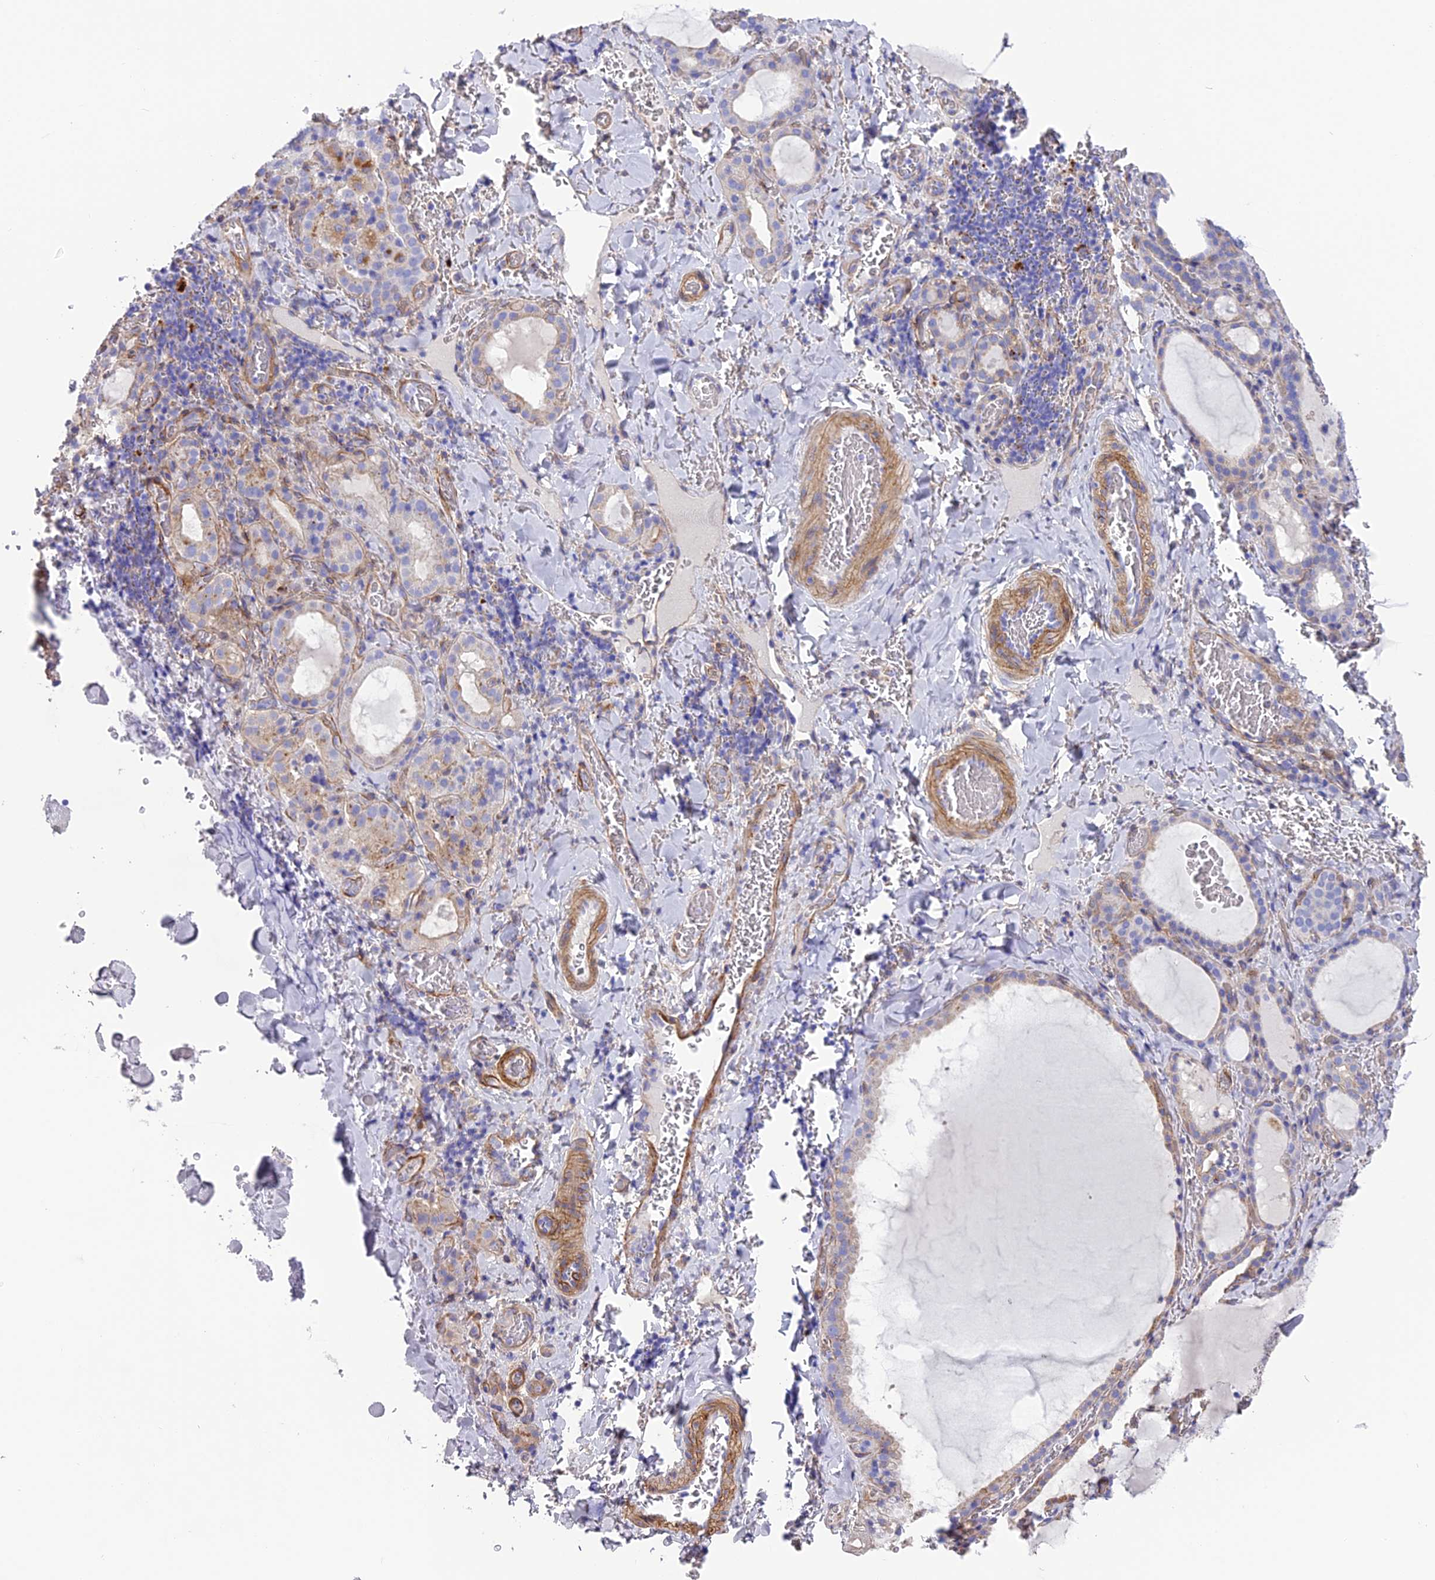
{"staining": {"intensity": "weak", "quantity": "<25%", "location": "cytoplasmic/membranous"}, "tissue": "thyroid gland", "cell_type": "Glandular cells", "image_type": "normal", "snomed": [{"axis": "morphology", "description": "Normal tissue, NOS"}, {"axis": "topography", "description": "Thyroid gland"}], "caption": "Immunohistochemistry (IHC) micrograph of unremarkable thyroid gland: thyroid gland stained with DAB (3,3'-diaminobenzidine) displays no significant protein positivity in glandular cells.", "gene": "TNS1", "patient": {"sex": "female", "age": 39}}